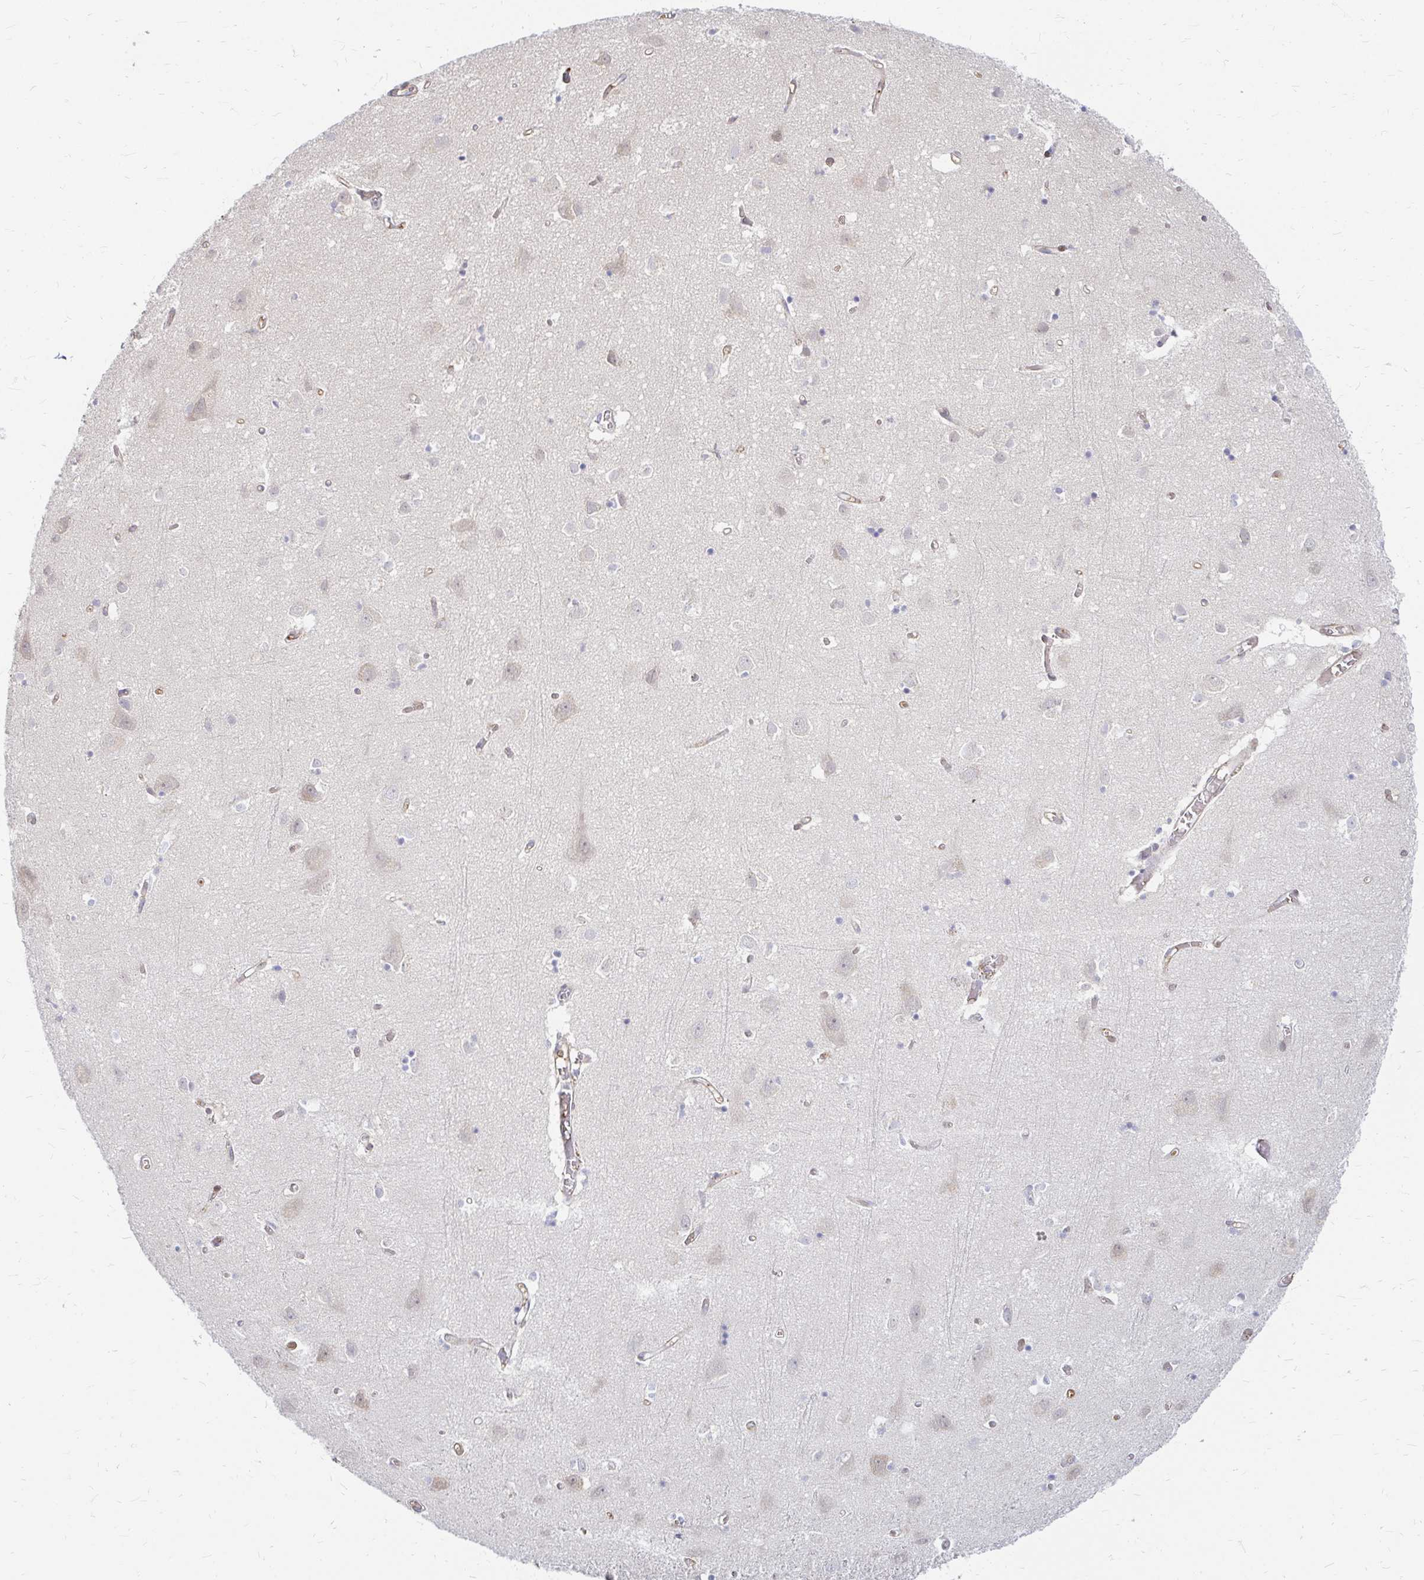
{"staining": {"intensity": "weak", "quantity": "25%-75%", "location": "cytoplasmic/membranous"}, "tissue": "cerebral cortex", "cell_type": "Endothelial cells", "image_type": "normal", "snomed": [{"axis": "morphology", "description": "Normal tissue, NOS"}, {"axis": "topography", "description": "Cerebral cortex"}], "caption": "Endothelial cells demonstrate low levels of weak cytoplasmic/membranous positivity in approximately 25%-75% of cells in normal human cerebral cortex.", "gene": "CAST", "patient": {"sex": "male", "age": 70}}